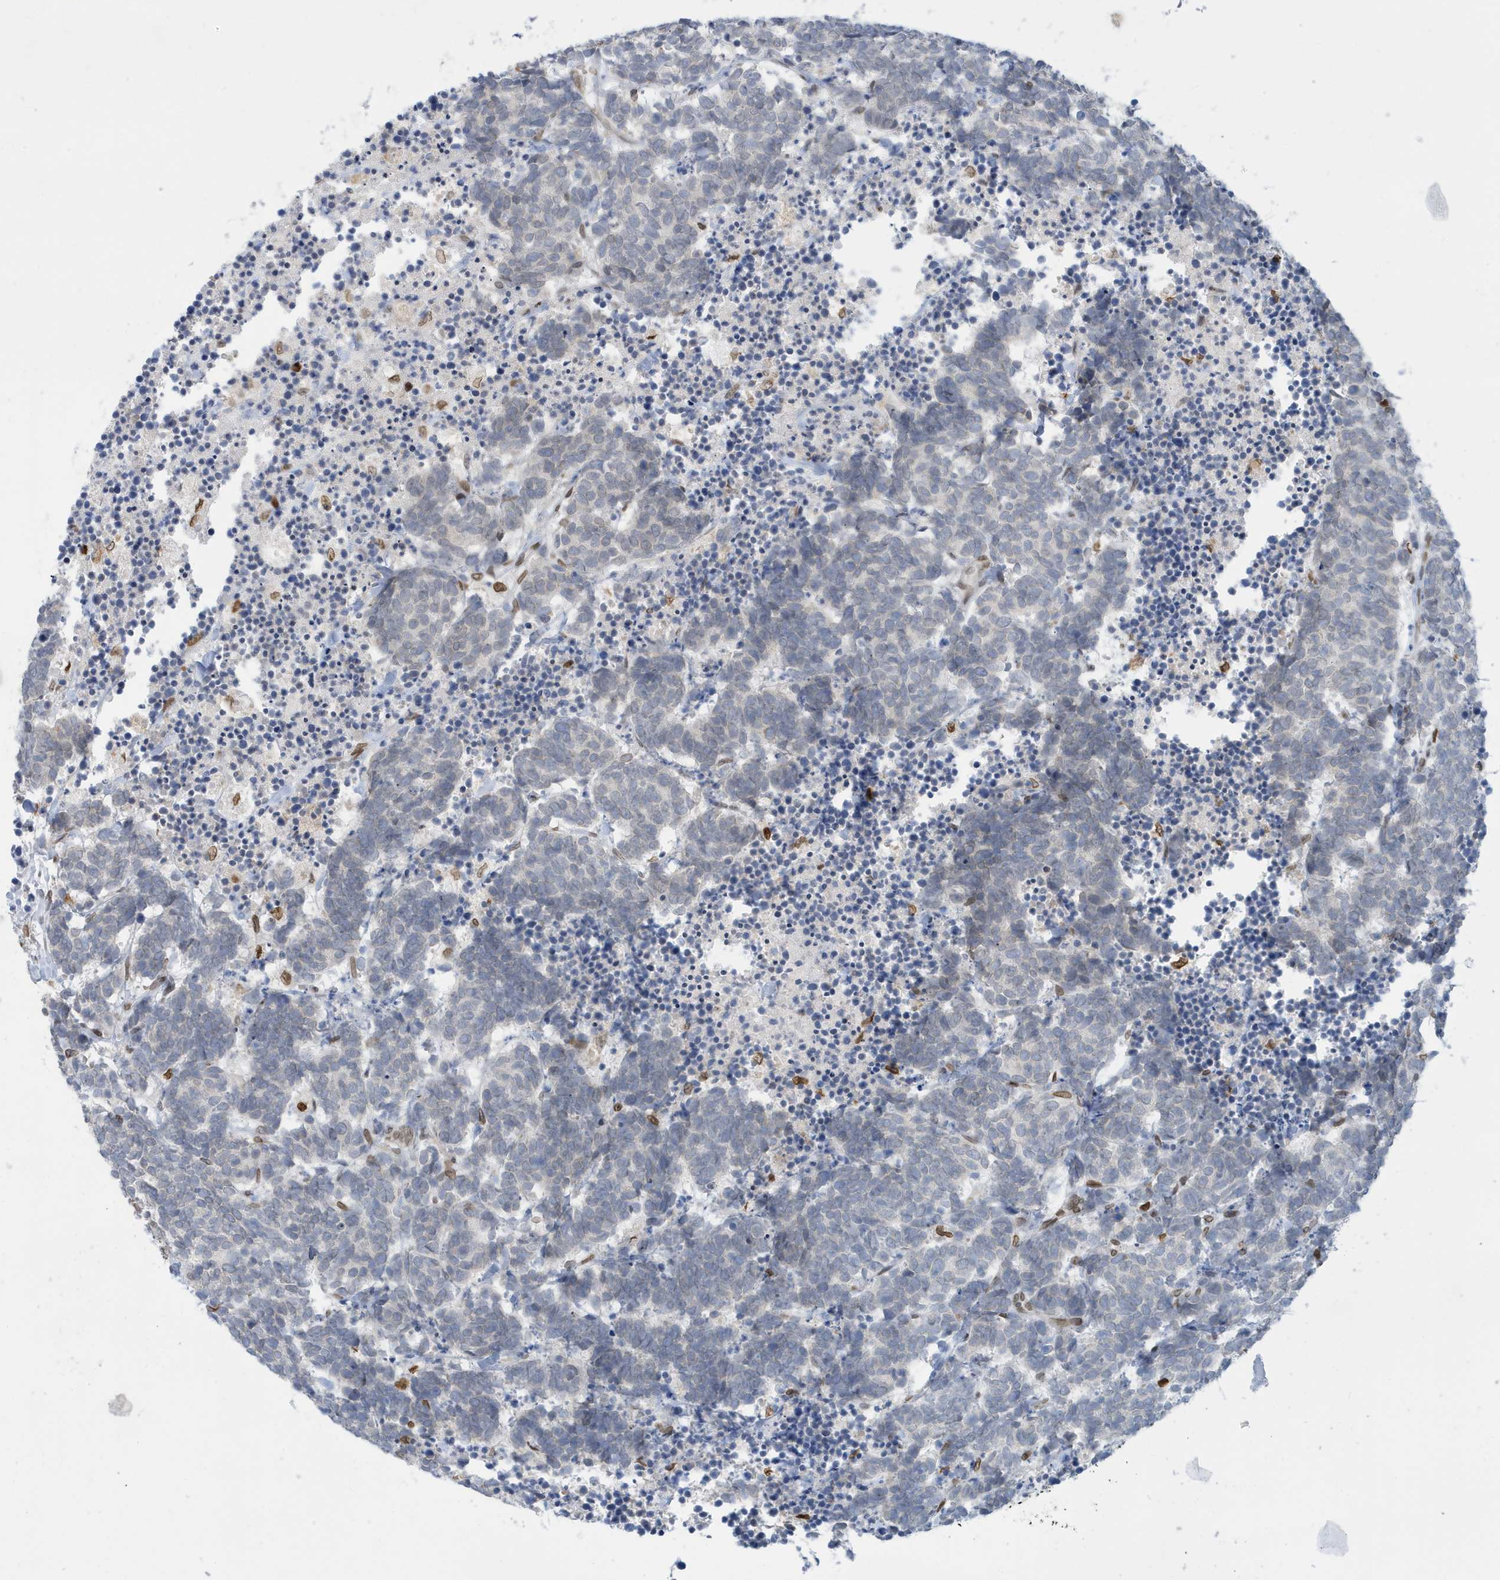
{"staining": {"intensity": "negative", "quantity": "none", "location": "none"}, "tissue": "carcinoid", "cell_type": "Tumor cells", "image_type": "cancer", "snomed": [{"axis": "morphology", "description": "Carcinoma, NOS"}, {"axis": "morphology", "description": "Carcinoid, malignant, NOS"}, {"axis": "topography", "description": "Urinary bladder"}], "caption": "An immunohistochemistry photomicrograph of carcinoid is shown. There is no staining in tumor cells of carcinoid.", "gene": "PCYT1A", "patient": {"sex": "male", "age": 57}}